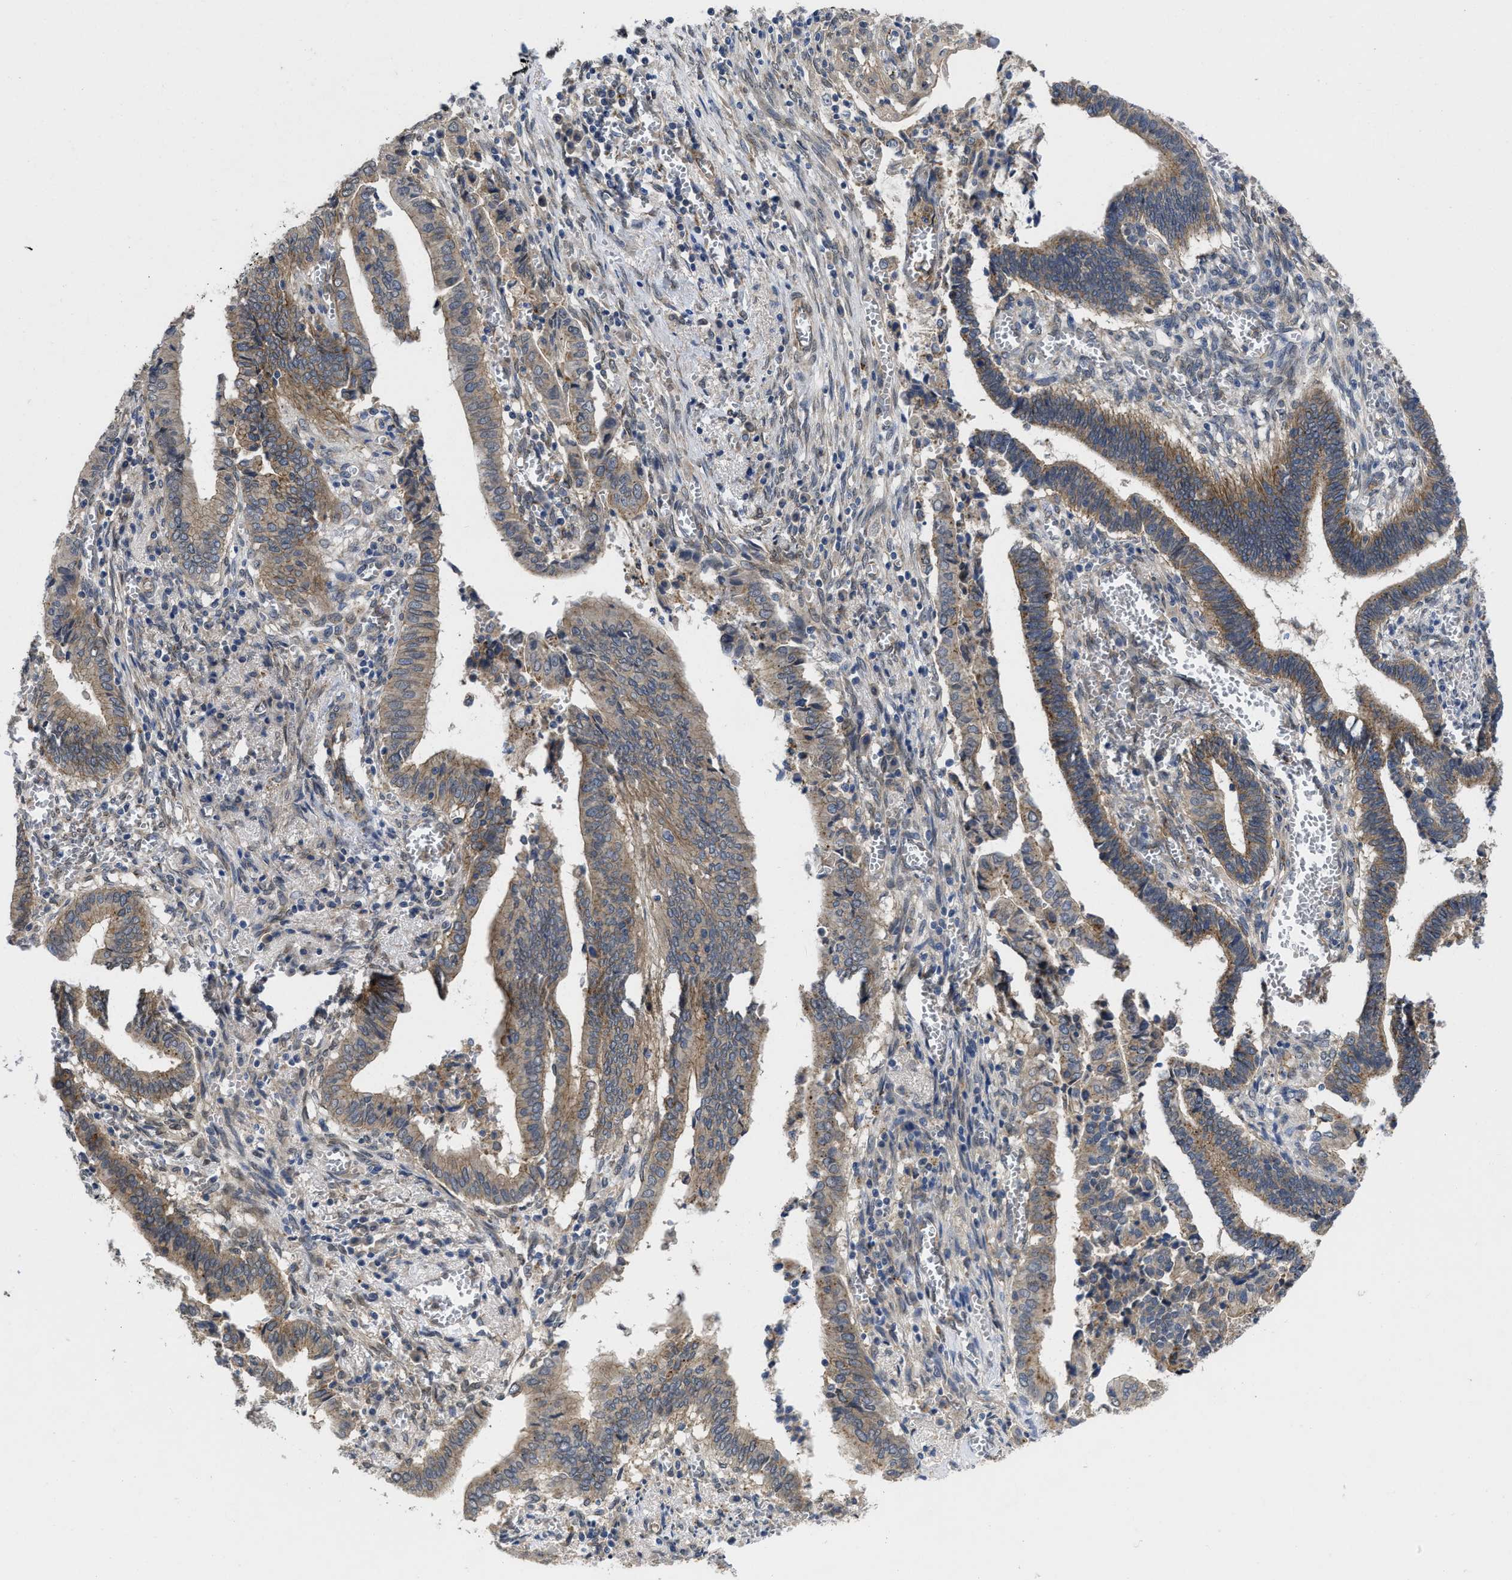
{"staining": {"intensity": "moderate", "quantity": ">75%", "location": "cytoplasmic/membranous"}, "tissue": "cervical cancer", "cell_type": "Tumor cells", "image_type": "cancer", "snomed": [{"axis": "morphology", "description": "Adenocarcinoma, NOS"}, {"axis": "topography", "description": "Cervix"}], "caption": "There is medium levels of moderate cytoplasmic/membranous staining in tumor cells of adenocarcinoma (cervical), as demonstrated by immunohistochemical staining (brown color).", "gene": "PKD2", "patient": {"sex": "female", "age": 44}}